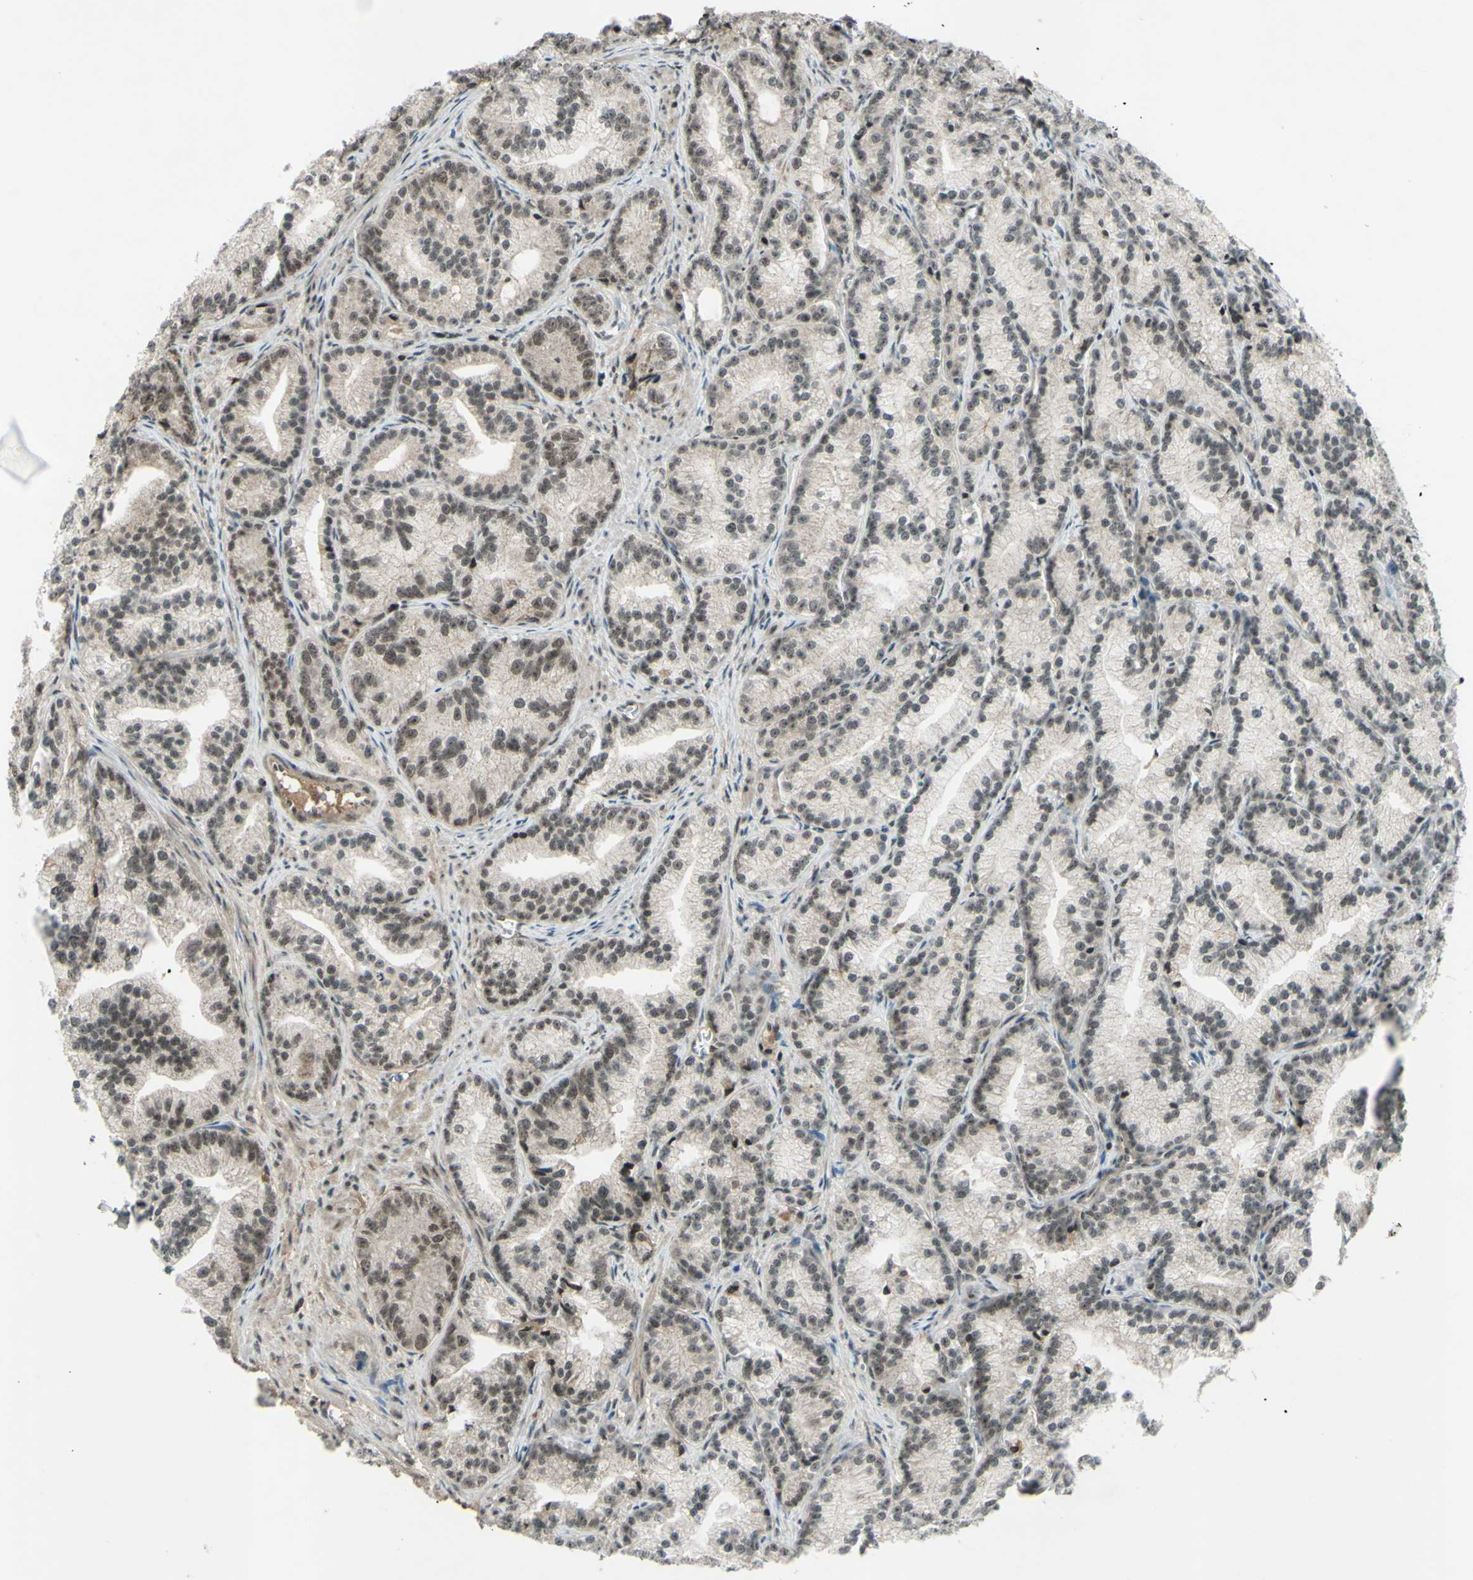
{"staining": {"intensity": "moderate", "quantity": "25%-75%", "location": "nuclear"}, "tissue": "prostate cancer", "cell_type": "Tumor cells", "image_type": "cancer", "snomed": [{"axis": "morphology", "description": "Adenocarcinoma, Low grade"}, {"axis": "topography", "description": "Prostate"}], "caption": "A histopathology image of prostate cancer (low-grade adenocarcinoma) stained for a protein exhibits moderate nuclear brown staining in tumor cells.", "gene": "SNW1", "patient": {"sex": "male", "age": 89}}